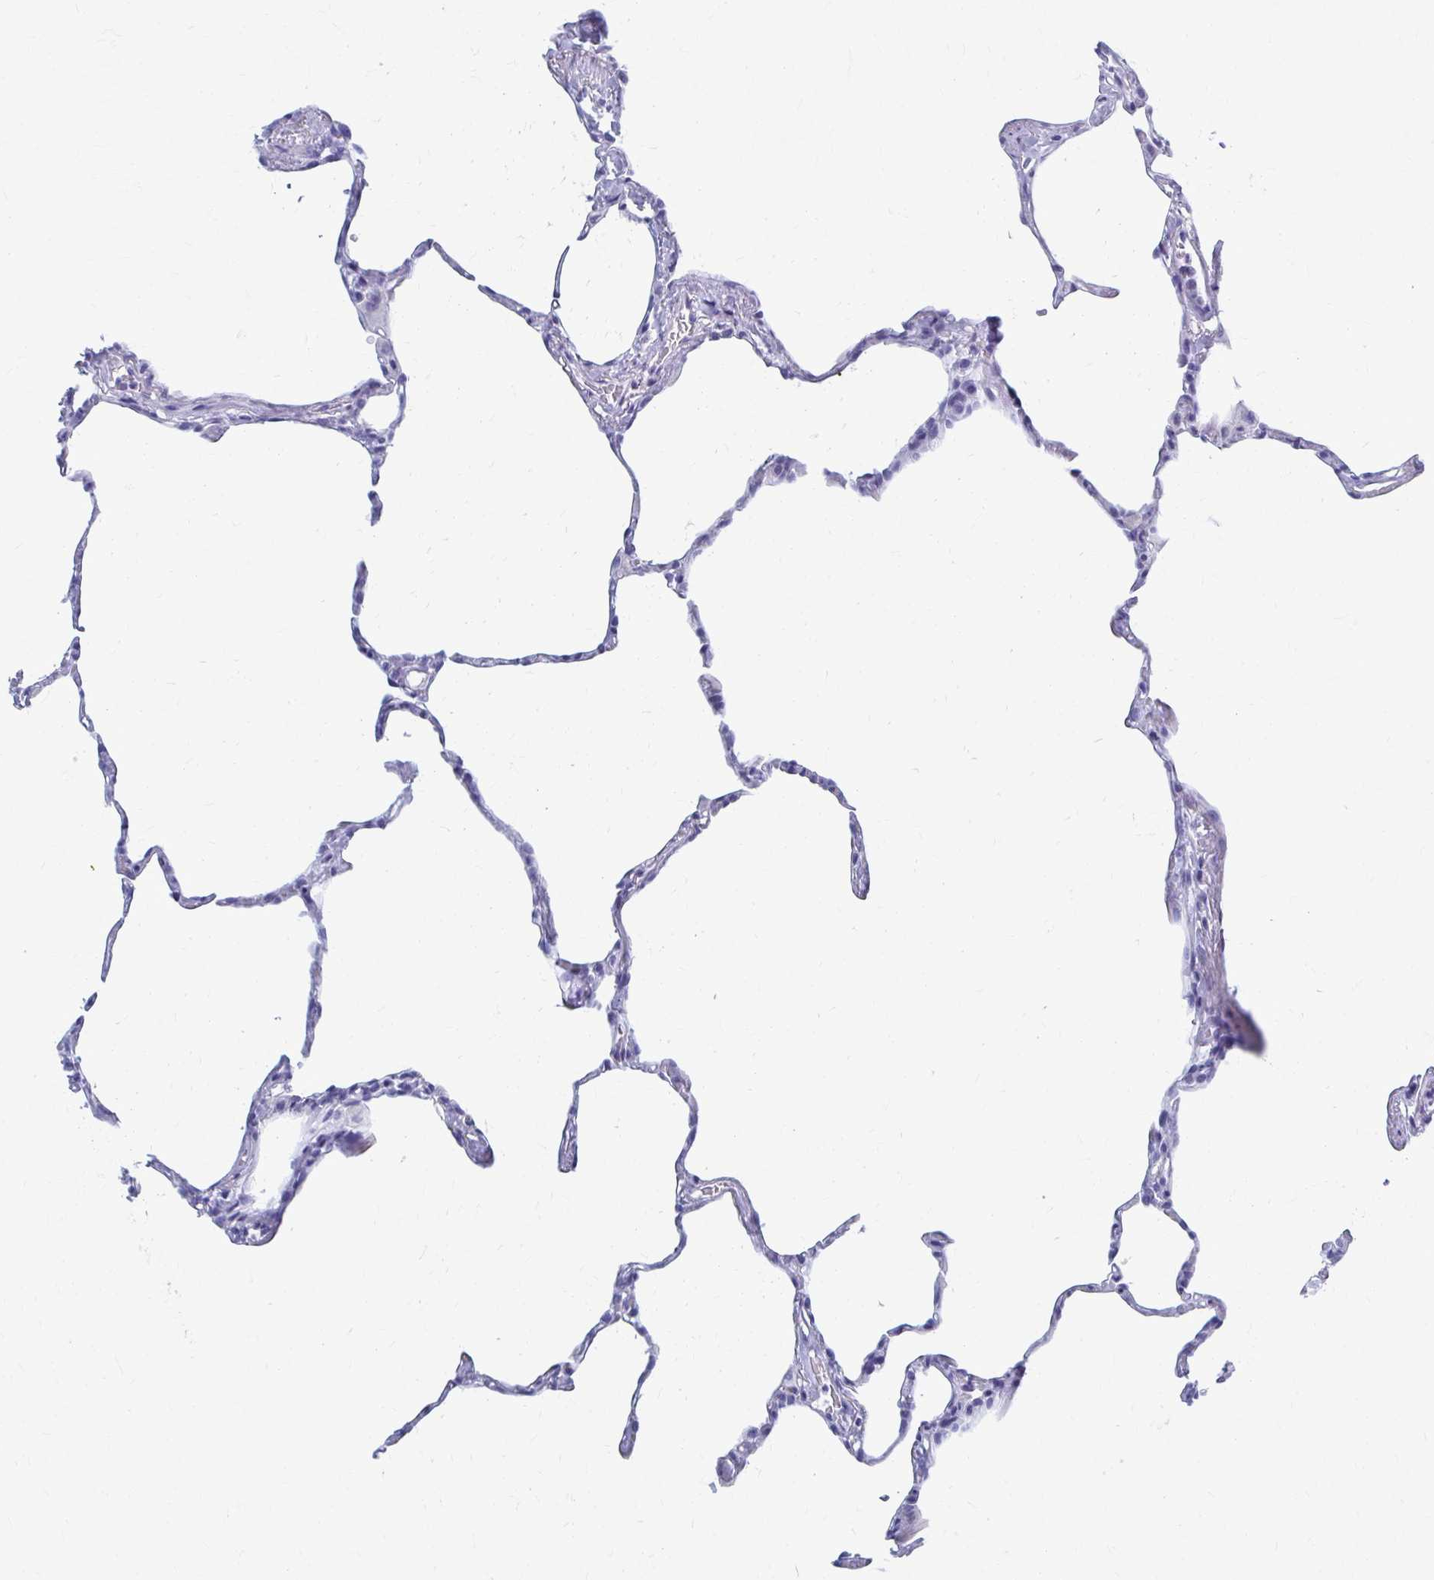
{"staining": {"intensity": "negative", "quantity": "none", "location": "none"}, "tissue": "lung", "cell_type": "Alveolar cells", "image_type": "normal", "snomed": [{"axis": "morphology", "description": "Normal tissue, NOS"}, {"axis": "topography", "description": "Lung"}], "caption": "Image shows no significant protein positivity in alveolar cells of unremarkable lung.", "gene": "CELF5", "patient": {"sex": "male", "age": 65}}